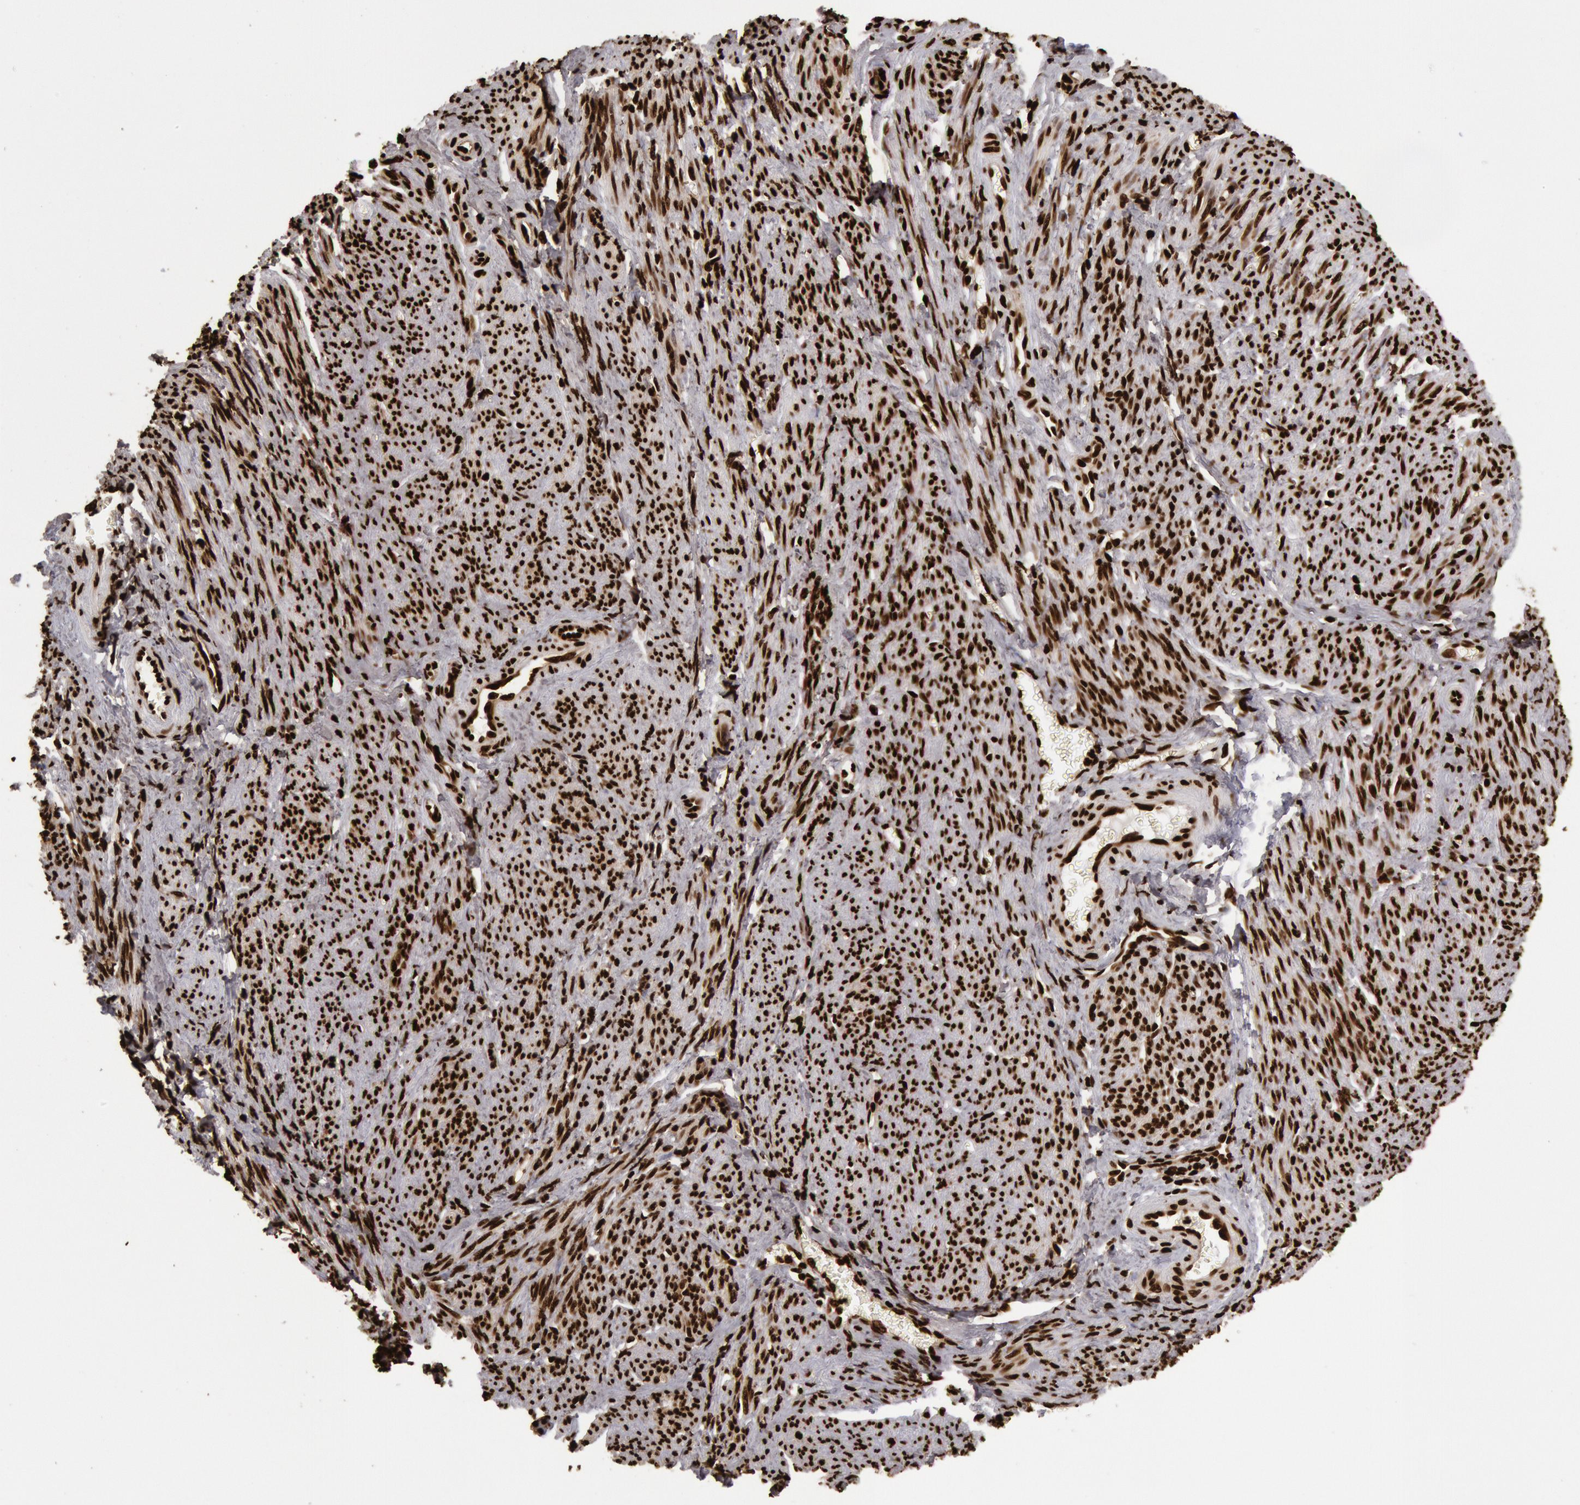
{"staining": {"intensity": "strong", "quantity": ">75%", "location": "nuclear"}, "tissue": "smooth muscle", "cell_type": "Smooth muscle cells", "image_type": "normal", "snomed": [{"axis": "morphology", "description": "Normal tissue, NOS"}, {"axis": "topography", "description": "Smooth muscle"}, {"axis": "topography", "description": "Cervix"}], "caption": "Protein analysis of normal smooth muscle reveals strong nuclear positivity in approximately >75% of smooth muscle cells.", "gene": "H3", "patient": {"sex": "female", "age": 70}}